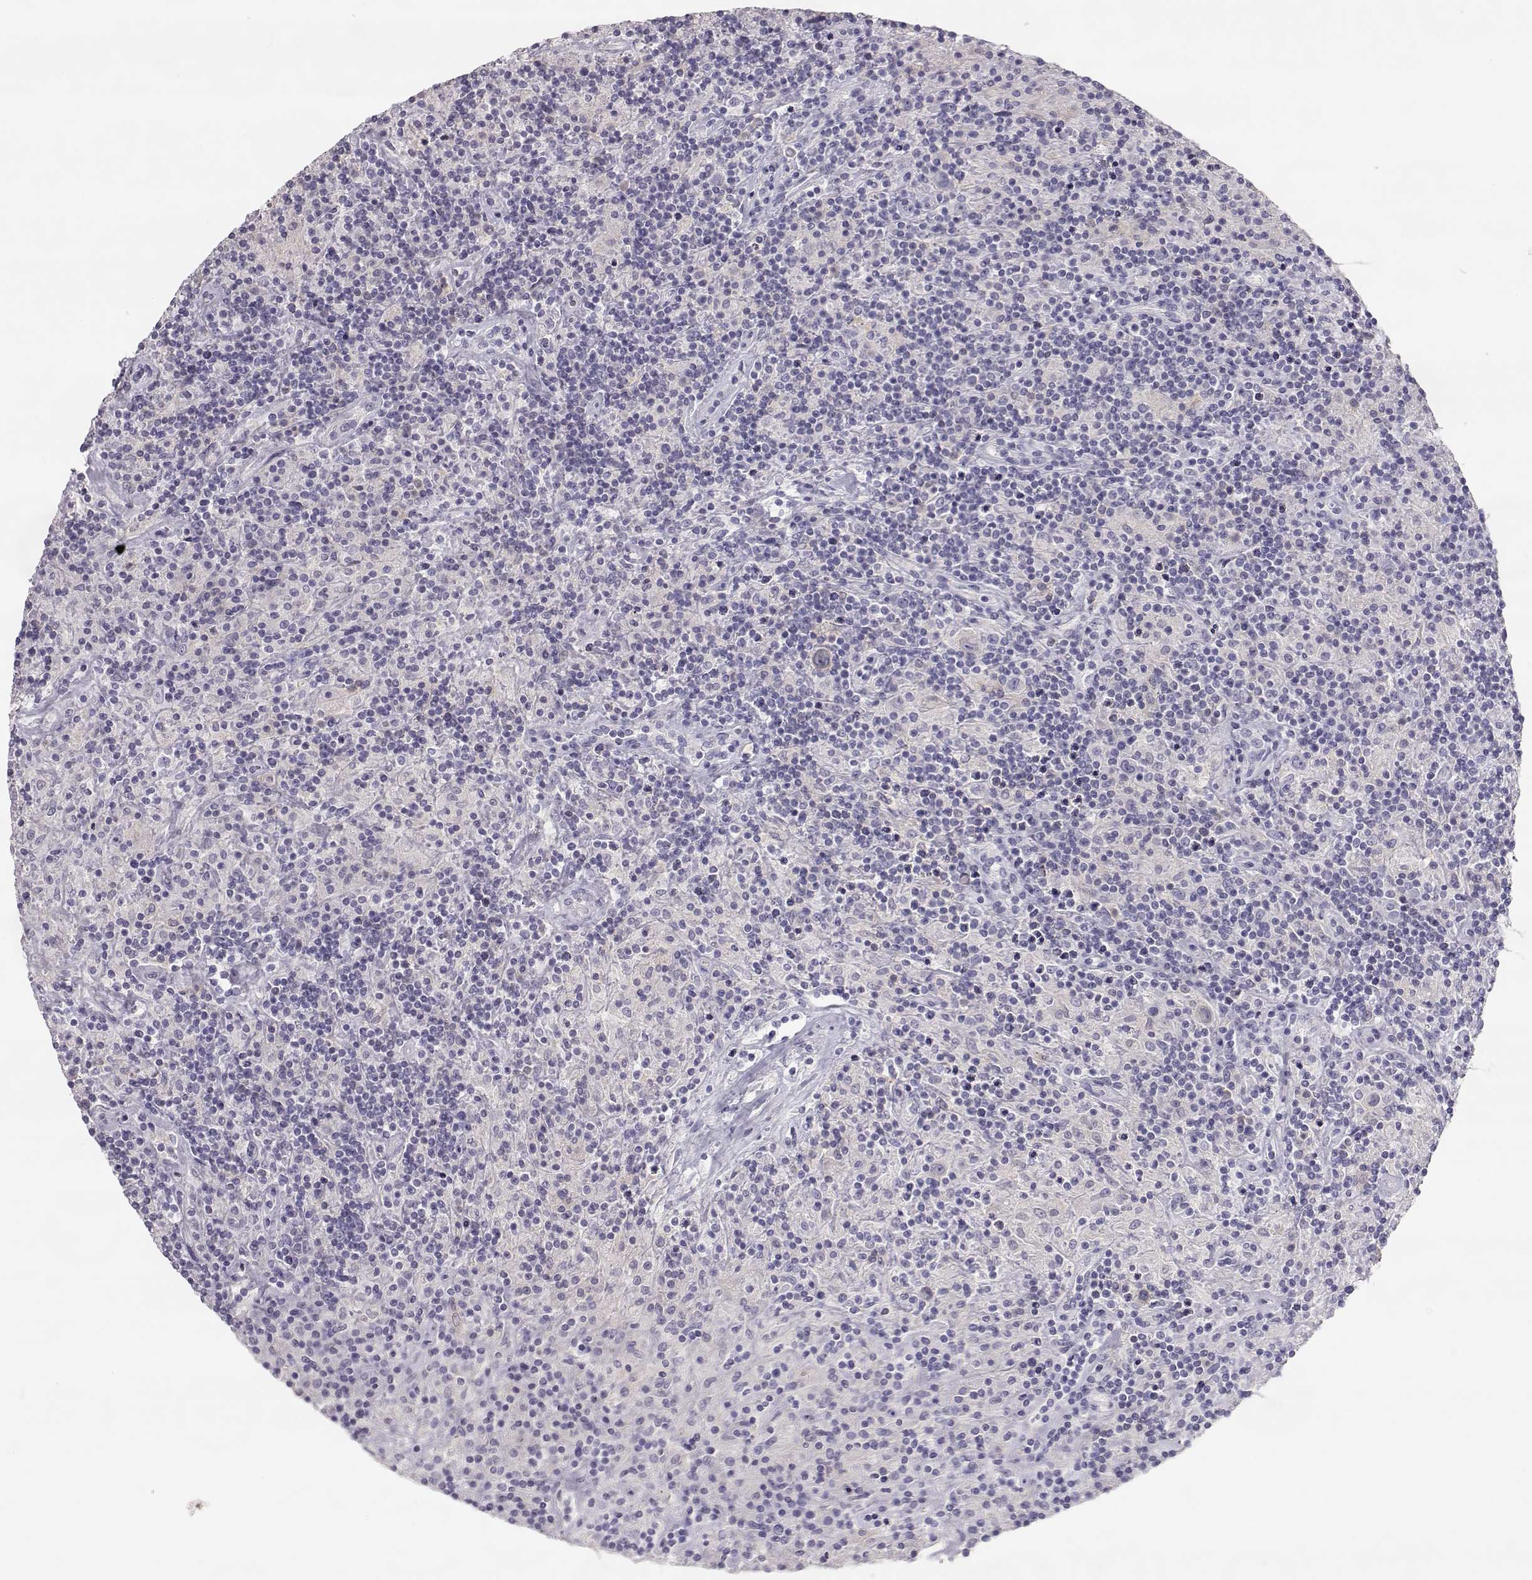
{"staining": {"intensity": "negative", "quantity": "none", "location": "none"}, "tissue": "lymphoma", "cell_type": "Tumor cells", "image_type": "cancer", "snomed": [{"axis": "morphology", "description": "Hodgkin's disease, NOS"}, {"axis": "topography", "description": "Lymph node"}], "caption": "A high-resolution photomicrograph shows immunohistochemistry staining of Hodgkin's disease, which shows no significant staining in tumor cells.", "gene": "SLCO6A1", "patient": {"sex": "male", "age": 70}}